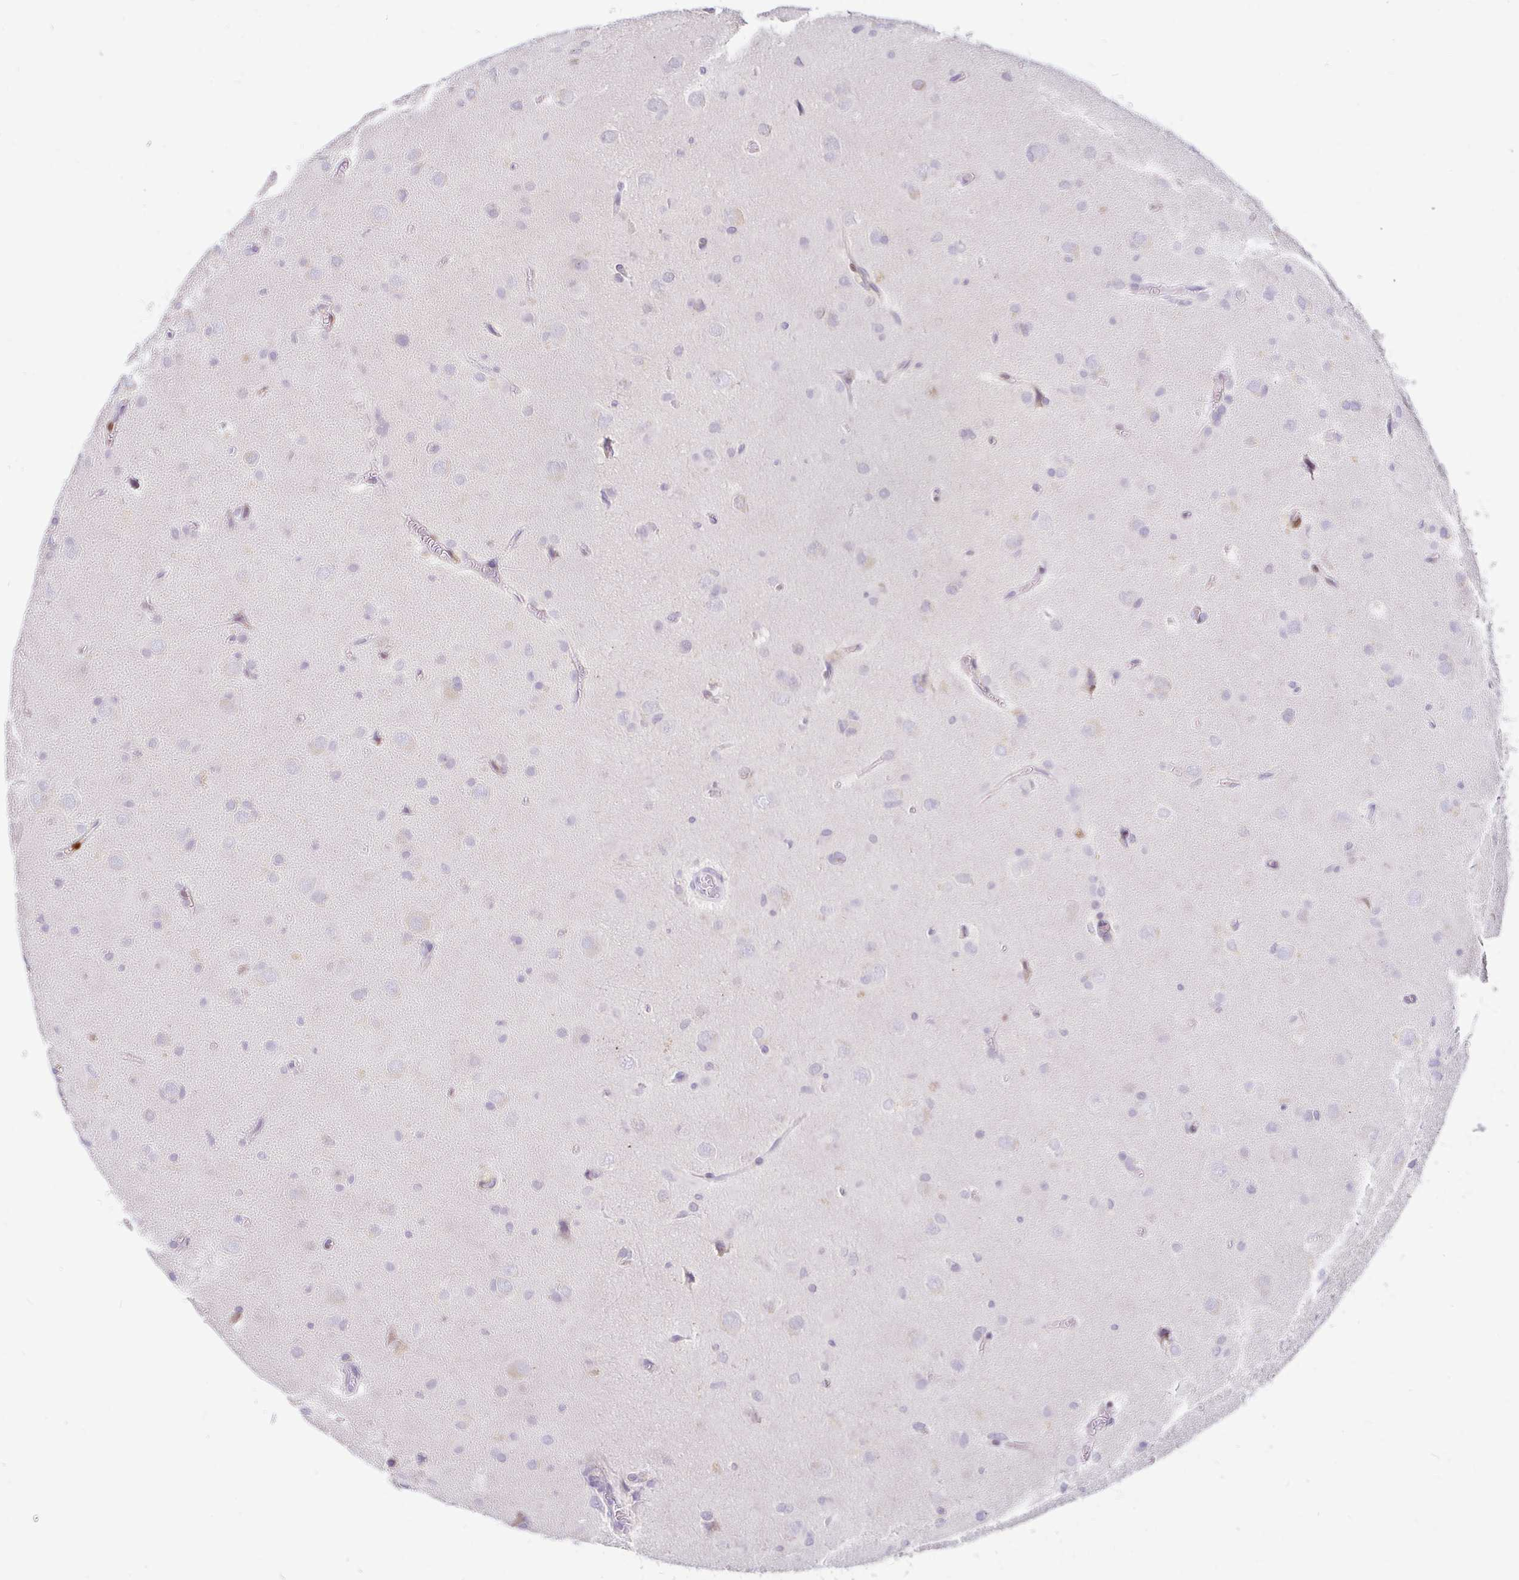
{"staining": {"intensity": "negative", "quantity": "none", "location": "none"}, "tissue": "glioma", "cell_type": "Tumor cells", "image_type": "cancer", "snomed": [{"axis": "morphology", "description": "Glioma, malignant, Low grade"}, {"axis": "topography", "description": "Brain"}], "caption": "Immunohistochemical staining of human low-grade glioma (malignant) exhibits no significant expression in tumor cells. Nuclei are stained in blue.", "gene": "ADH1A", "patient": {"sex": "male", "age": 58}}